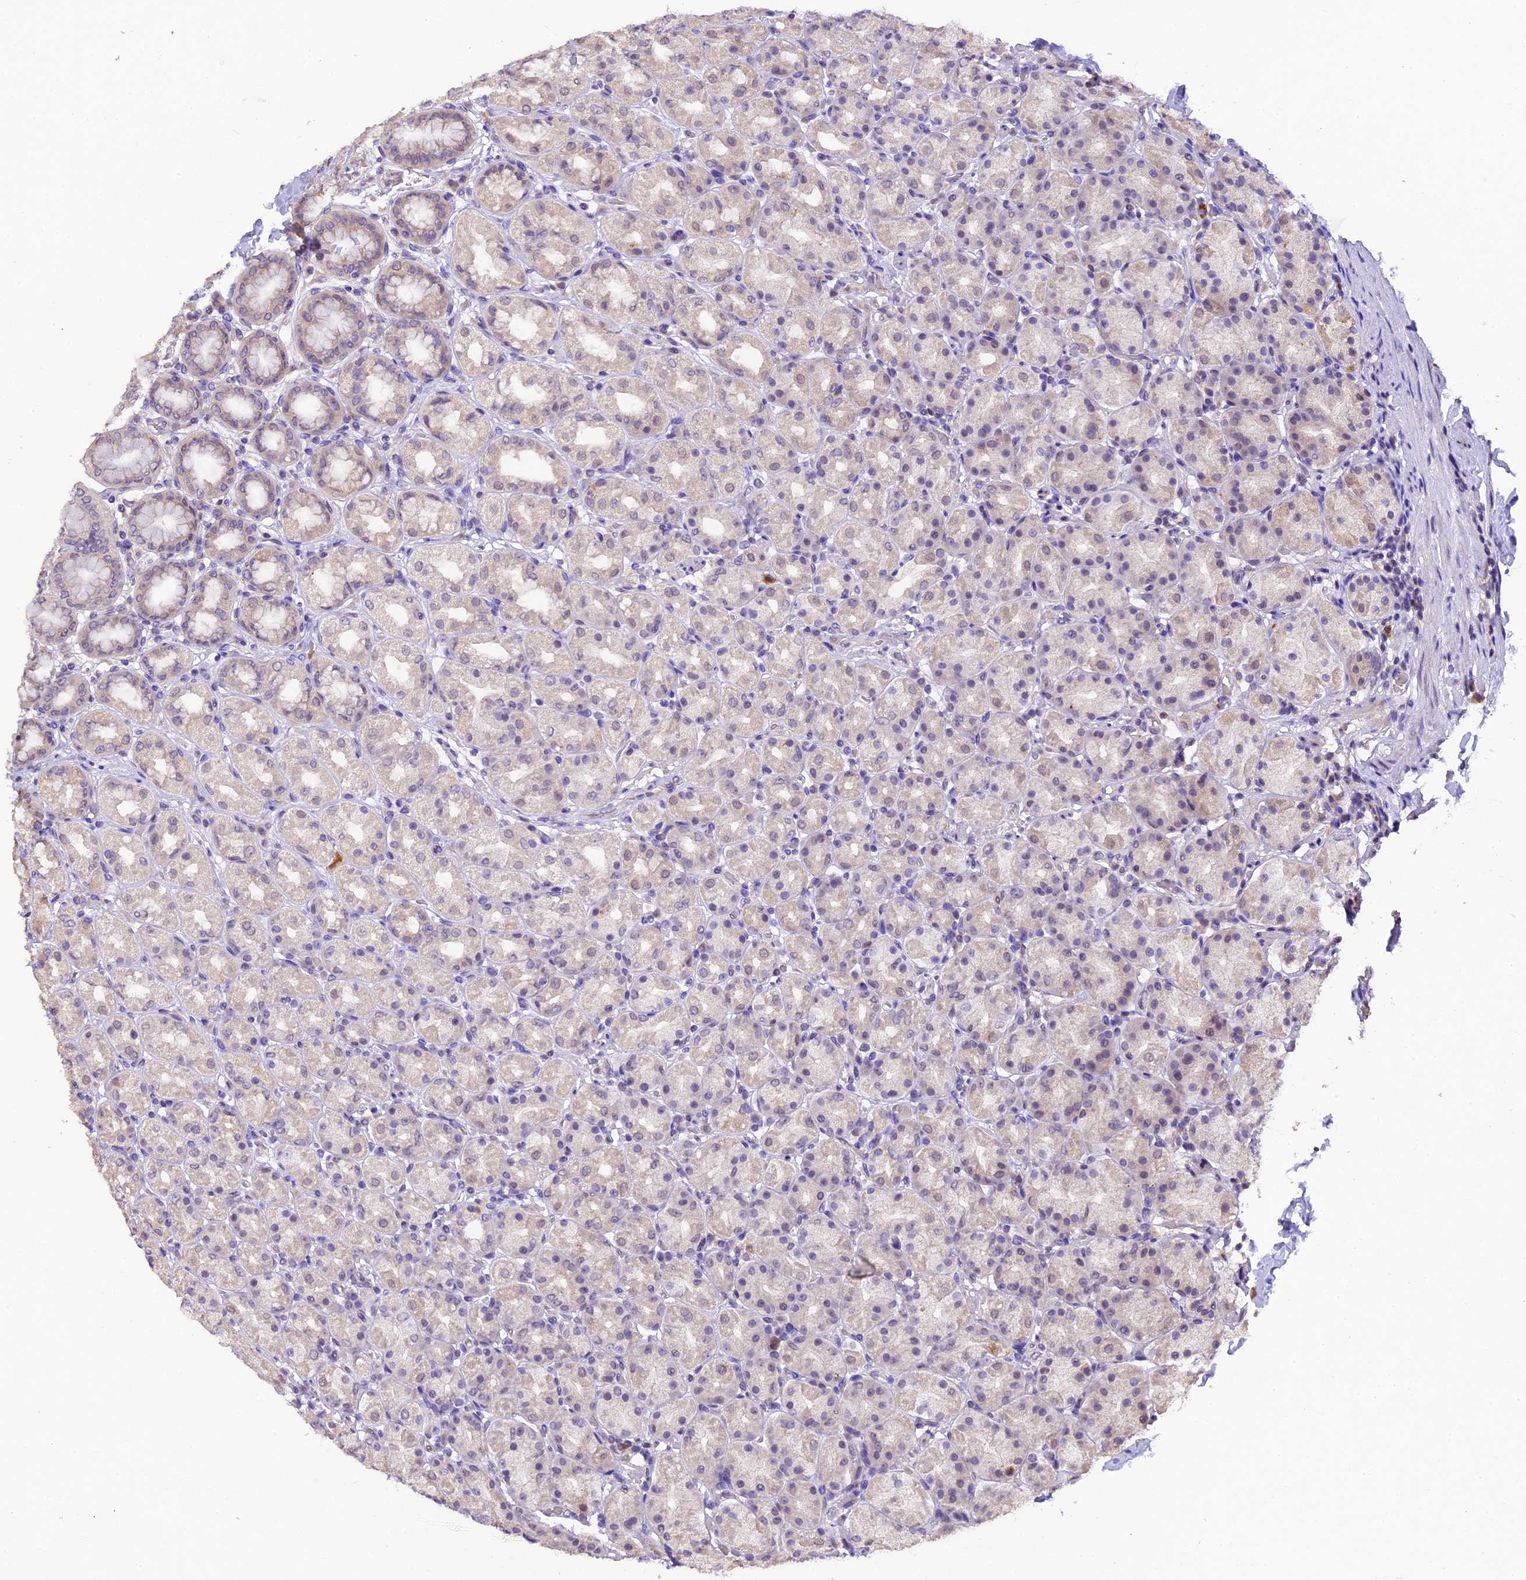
{"staining": {"intensity": "moderate", "quantity": "25%-75%", "location": "cytoplasmic/membranous,nuclear"}, "tissue": "stomach", "cell_type": "Glandular cells", "image_type": "normal", "snomed": [{"axis": "morphology", "description": "Normal tissue, NOS"}, {"axis": "topography", "description": "Stomach, upper"}], "caption": "Immunohistochemical staining of unremarkable human stomach reveals 25%-75% levels of moderate cytoplasmic/membranous,nuclear protein positivity in approximately 25%-75% of glandular cells.", "gene": "DGKH", "patient": {"sex": "male", "age": 68}}